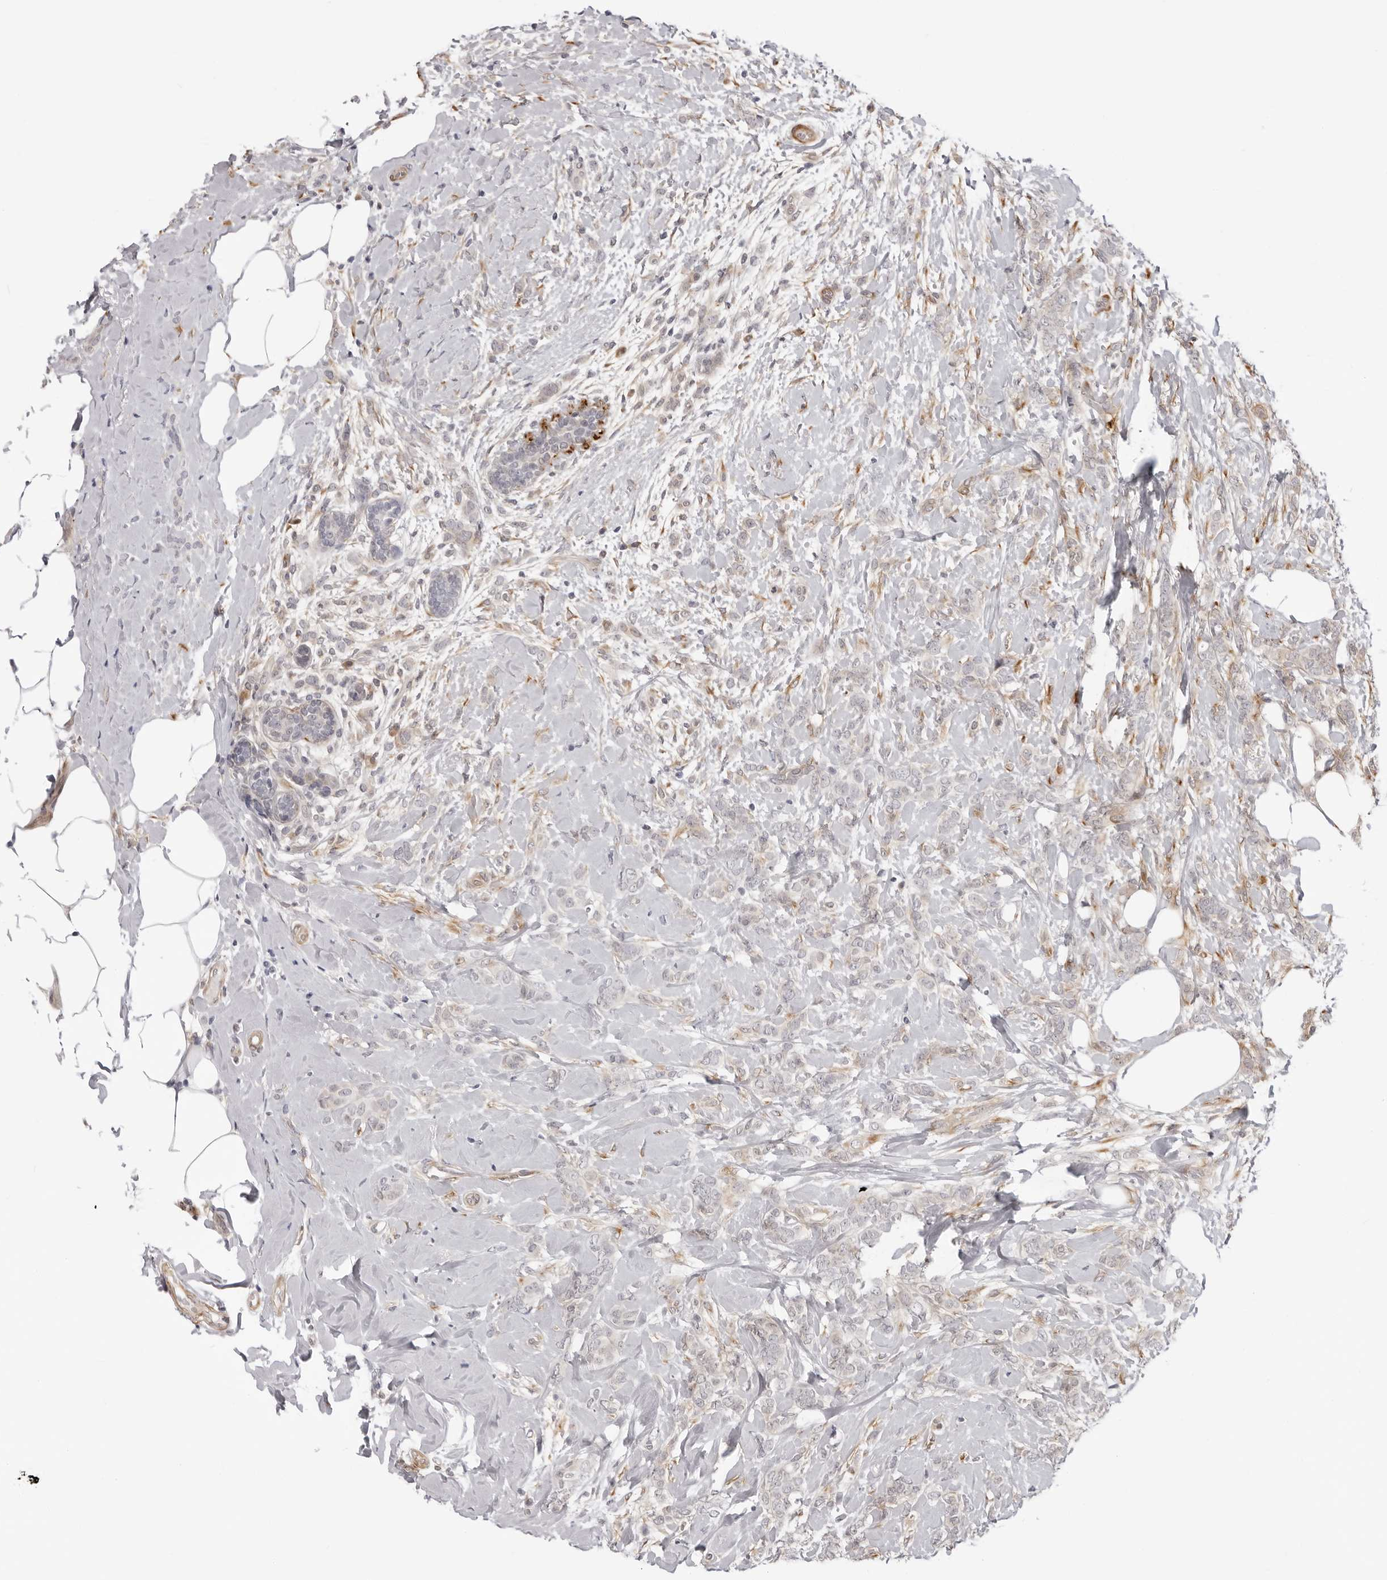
{"staining": {"intensity": "weak", "quantity": "25%-75%", "location": "cytoplasmic/membranous"}, "tissue": "breast cancer", "cell_type": "Tumor cells", "image_type": "cancer", "snomed": [{"axis": "morphology", "description": "Lobular carcinoma, in situ"}, {"axis": "morphology", "description": "Lobular carcinoma"}, {"axis": "topography", "description": "Breast"}], "caption": "Breast cancer (lobular carcinoma in situ) stained with DAB (3,3'-diaminobenzidine) IHC displays low levels of weak cytoplasmic/membranous expression in approximately 25%-75% of tumor cells.", "gene": "SRGAP2", "patient": {"sex": "female", "age": 41}}